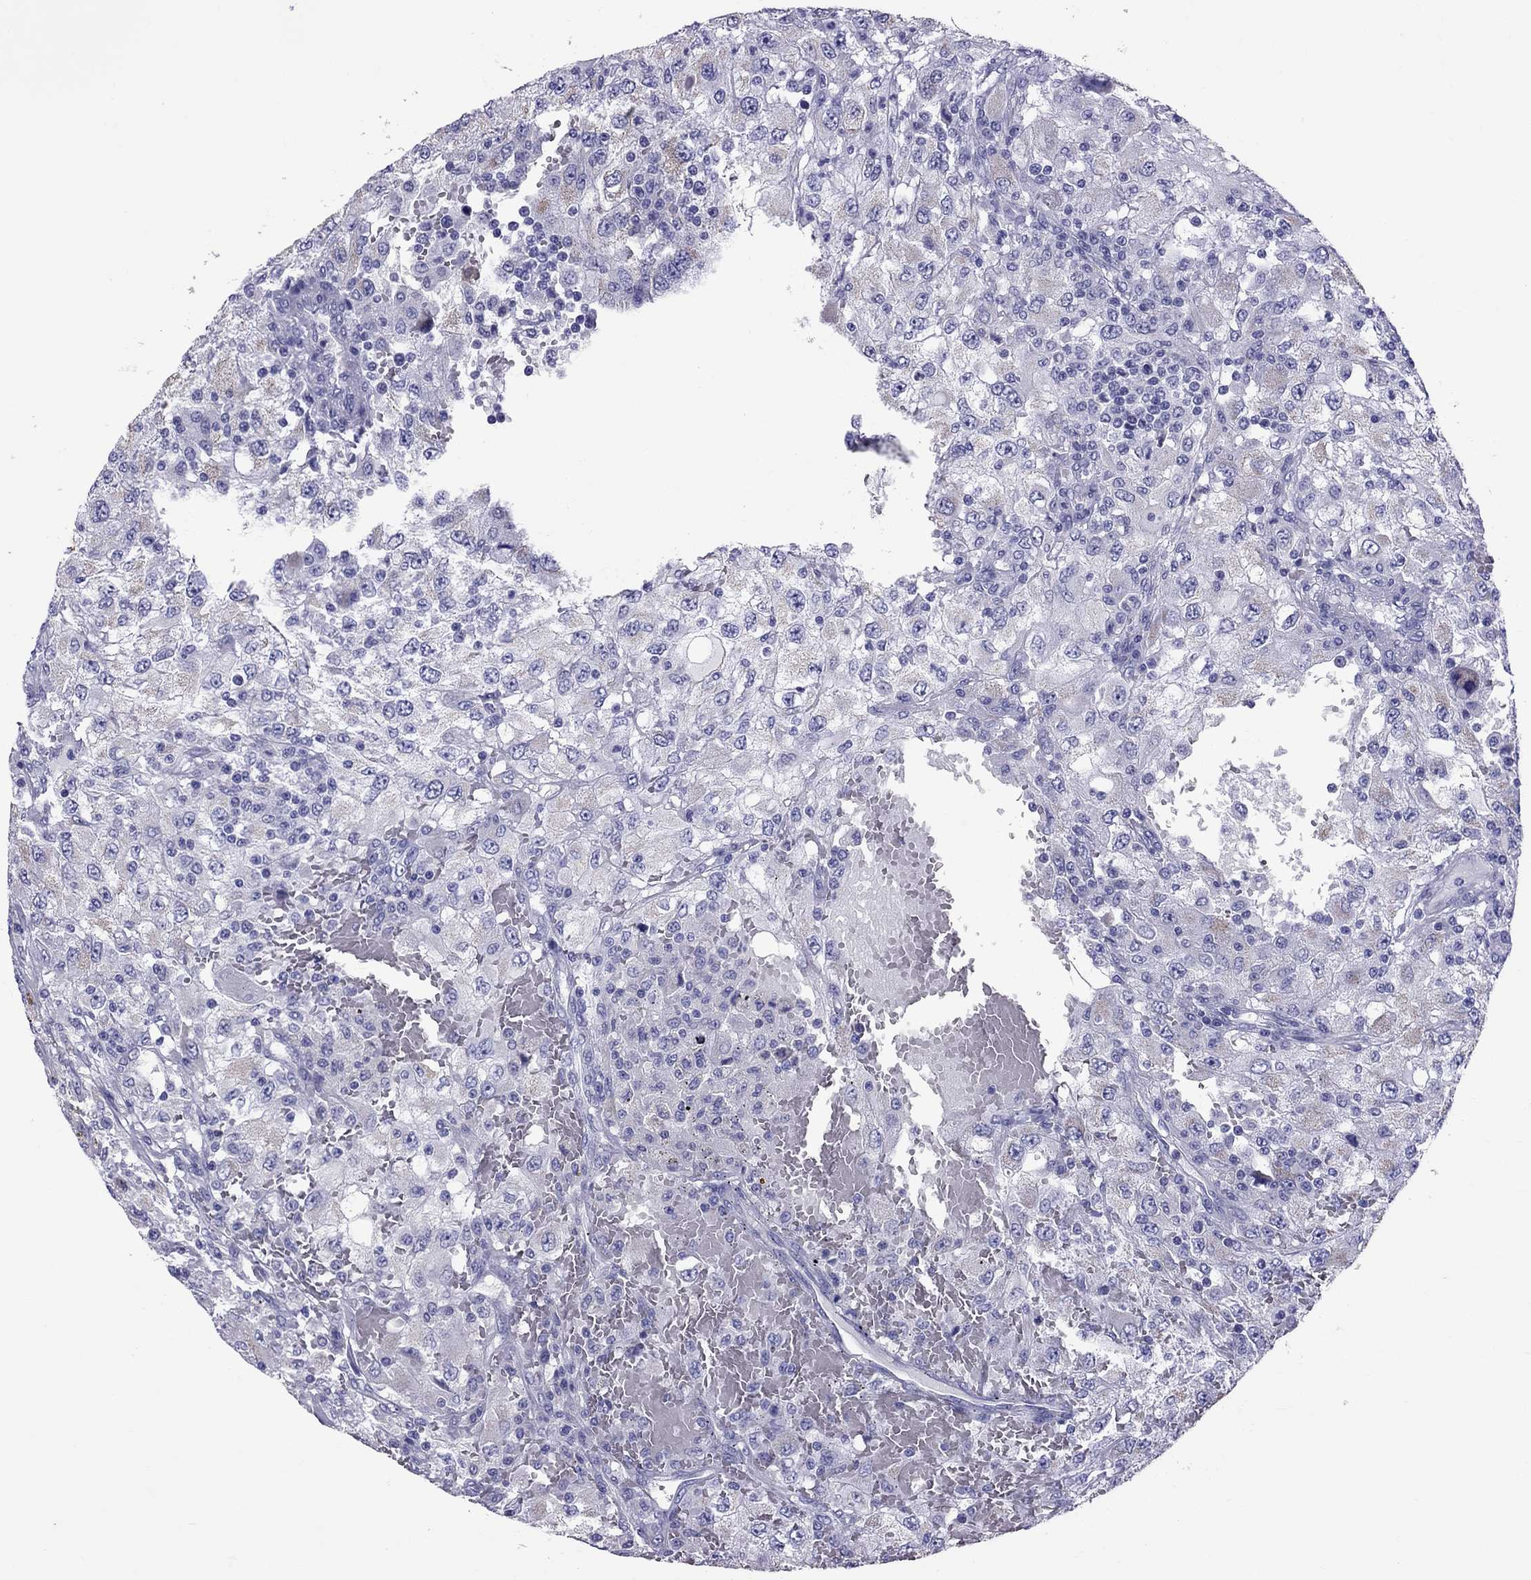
{"staining": {"intensity": "weak", "quantity": "<25%", "location": "cytoplasmic/membranous"}, "tissue": "renal cancer", "cell_type": "Tumor cells", "image_type": "cancer", "snomed": [{"axis": "morphology", "description": "Adenocarcinoma, NOS"}, {"axis": "topography", "description": "Kidney"}], "caption": "The IHC image has no significant positivity in tumor cells of renal cancer tissue.", "gene": "TTLL13", "patient": {"sex": "female", "age": 67}}